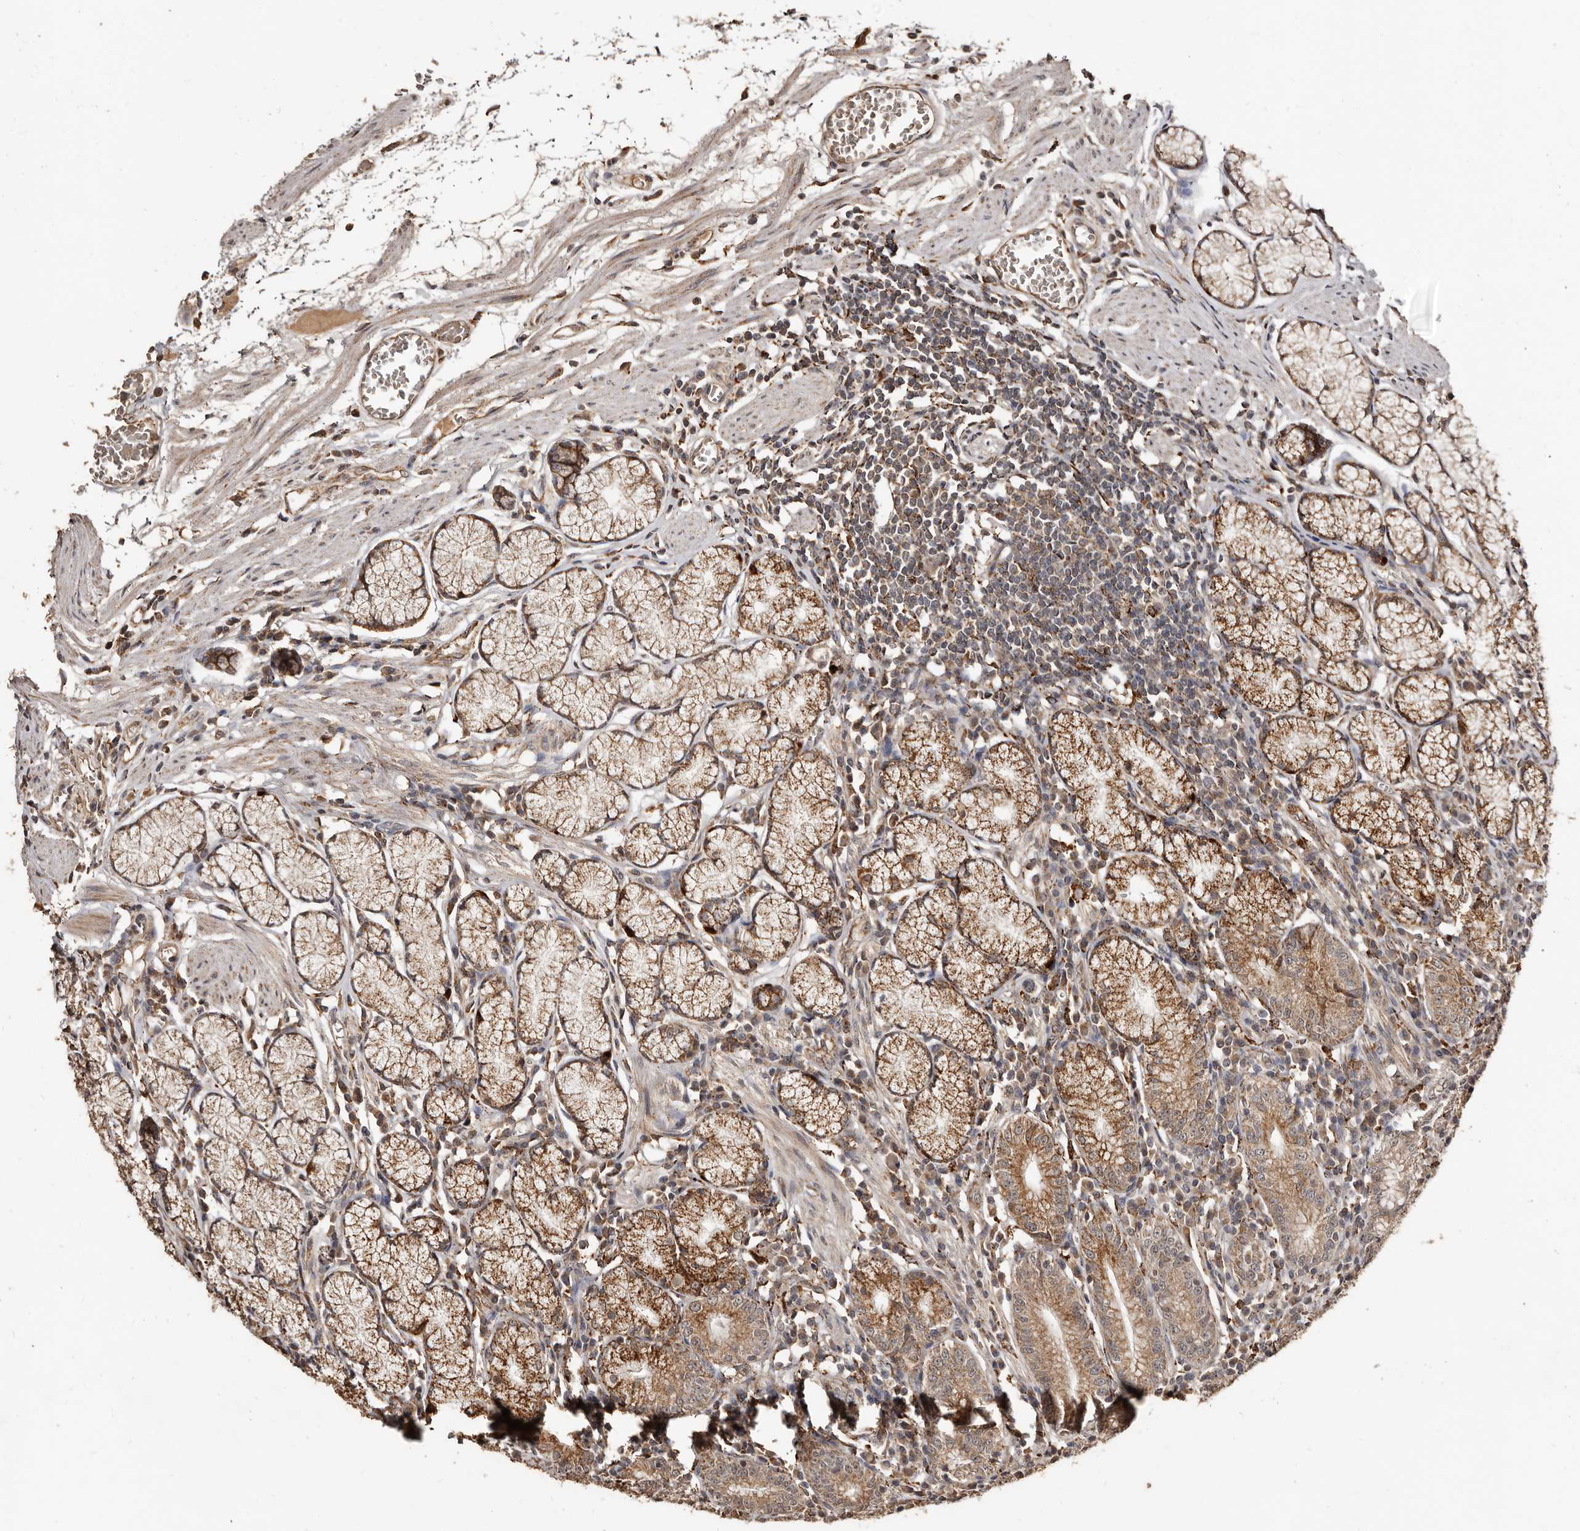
{"staining": {"intensity": "moderate", "quantity": ">75%", "location": "cytoplasmic/membranous"}, "tissue": "stomach", "cell_type": "Glandular cells", "image_type": "normal", "snomed": [{"axis": "morphology", "description": "Normal tissue, NOS"}, {"axis": "topography", "description": "Stomach"}], "caption": "The histopathology image demonstrates staining of unremarkable stomach, revealing moderate cytoplasmic/membranous protein positivity (brown color) within glandular cells.", "gene": "AKAP7", "patient": {"sex": "male", "age": 55}}